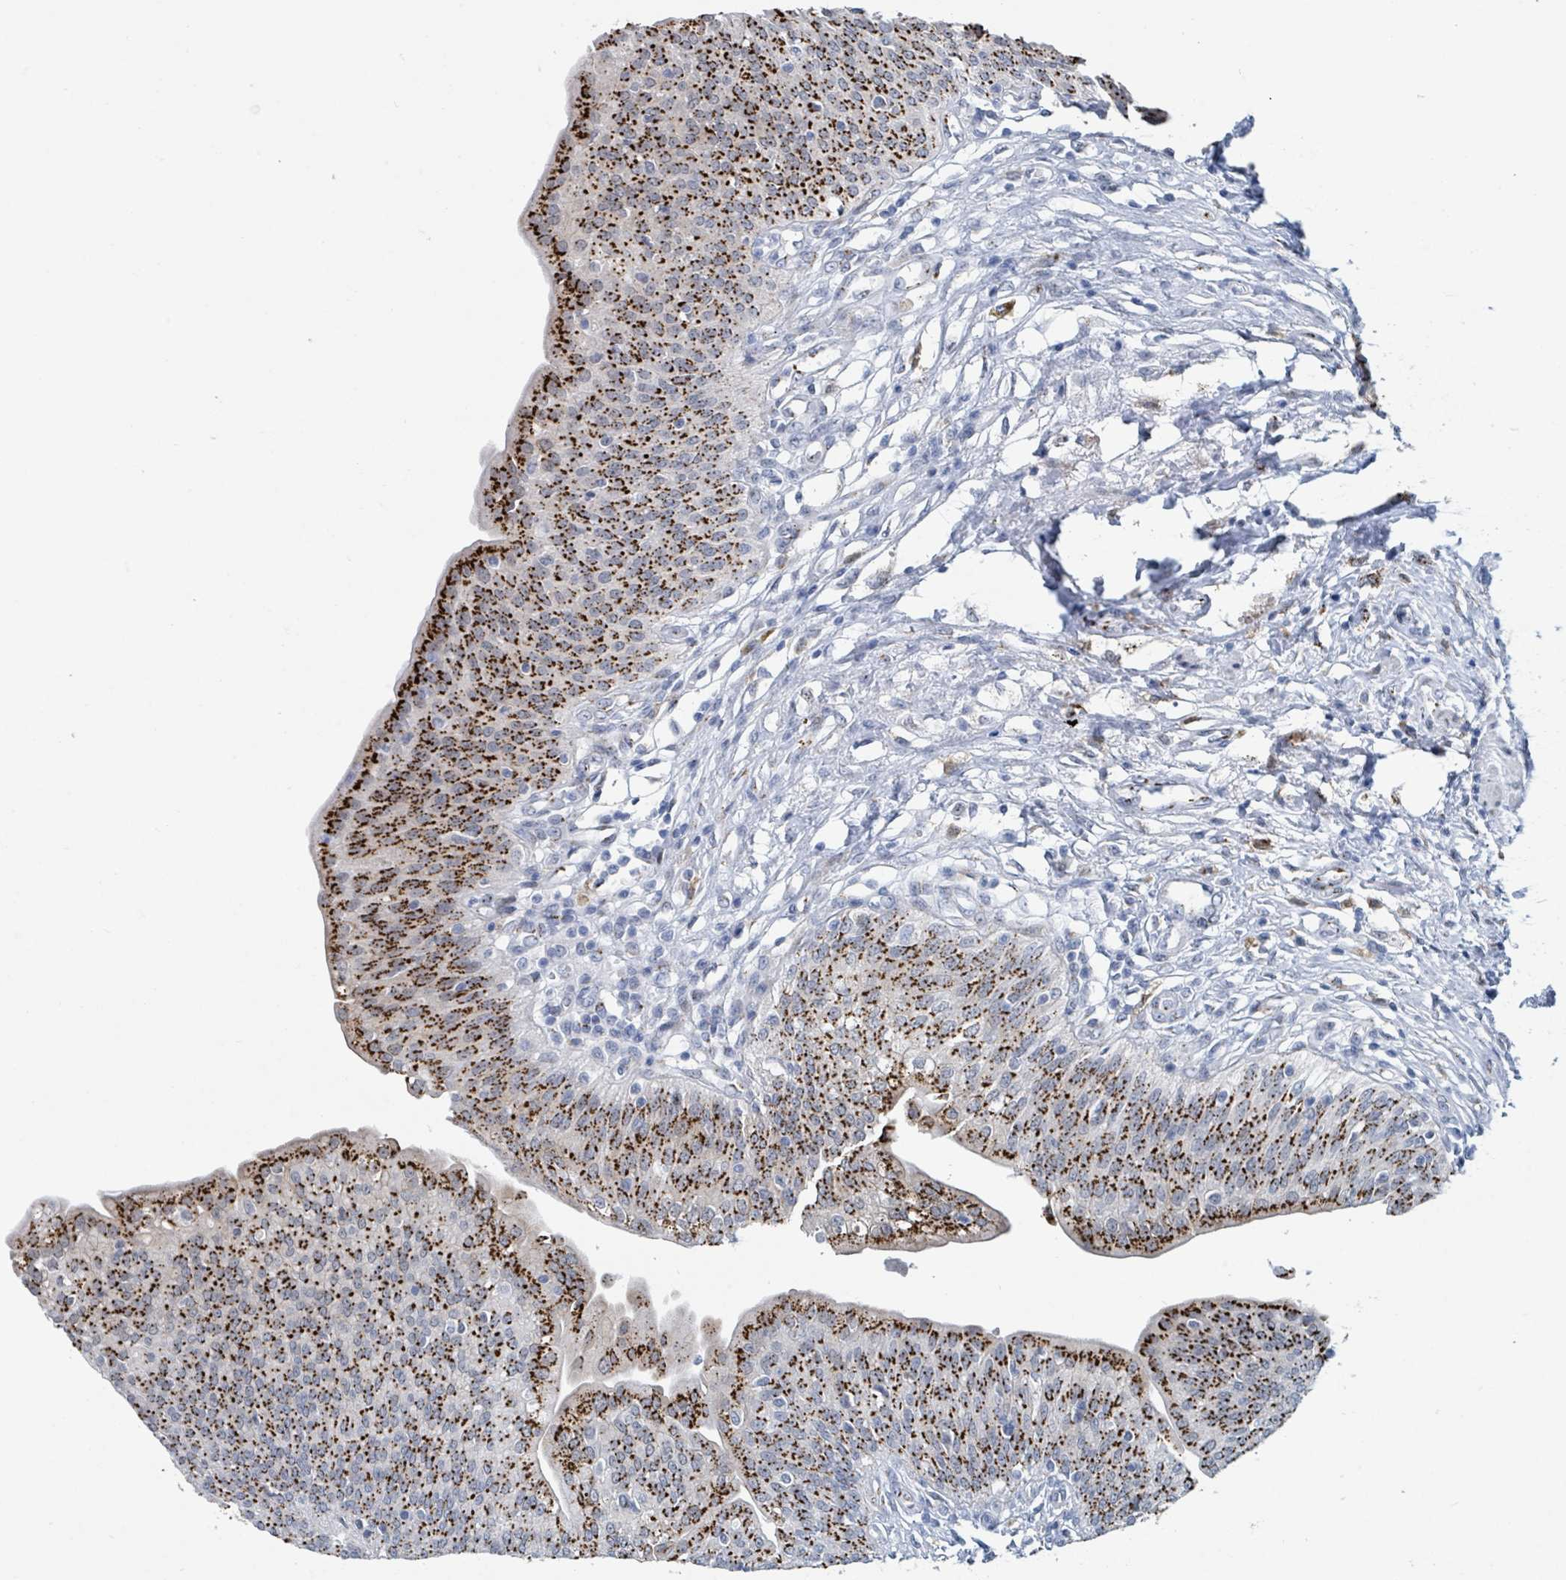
{"staining": {"intensity": "strong", "quantity": "25%-75%", "location": "cytoplasmic/membranous"}, "tissue": "urothelial cancer", "cell_type": "Tumor cells", "image_type": "cancer", "snomed": [{"axis": "morphology", "description": "Urothelial carcinoma, High grade"}, {"axis": "topography", "description": "Urinary bladder"}], "caption": "Strong cytoplasmic/membranous positivity for a protein is appreciated in about 25%-75% of tumor cells of urothelial carcinoma (high-grade) using immunohistochemistry.", "gene": "DCAF5", "patient": {"sex": "female", "age": 79}}